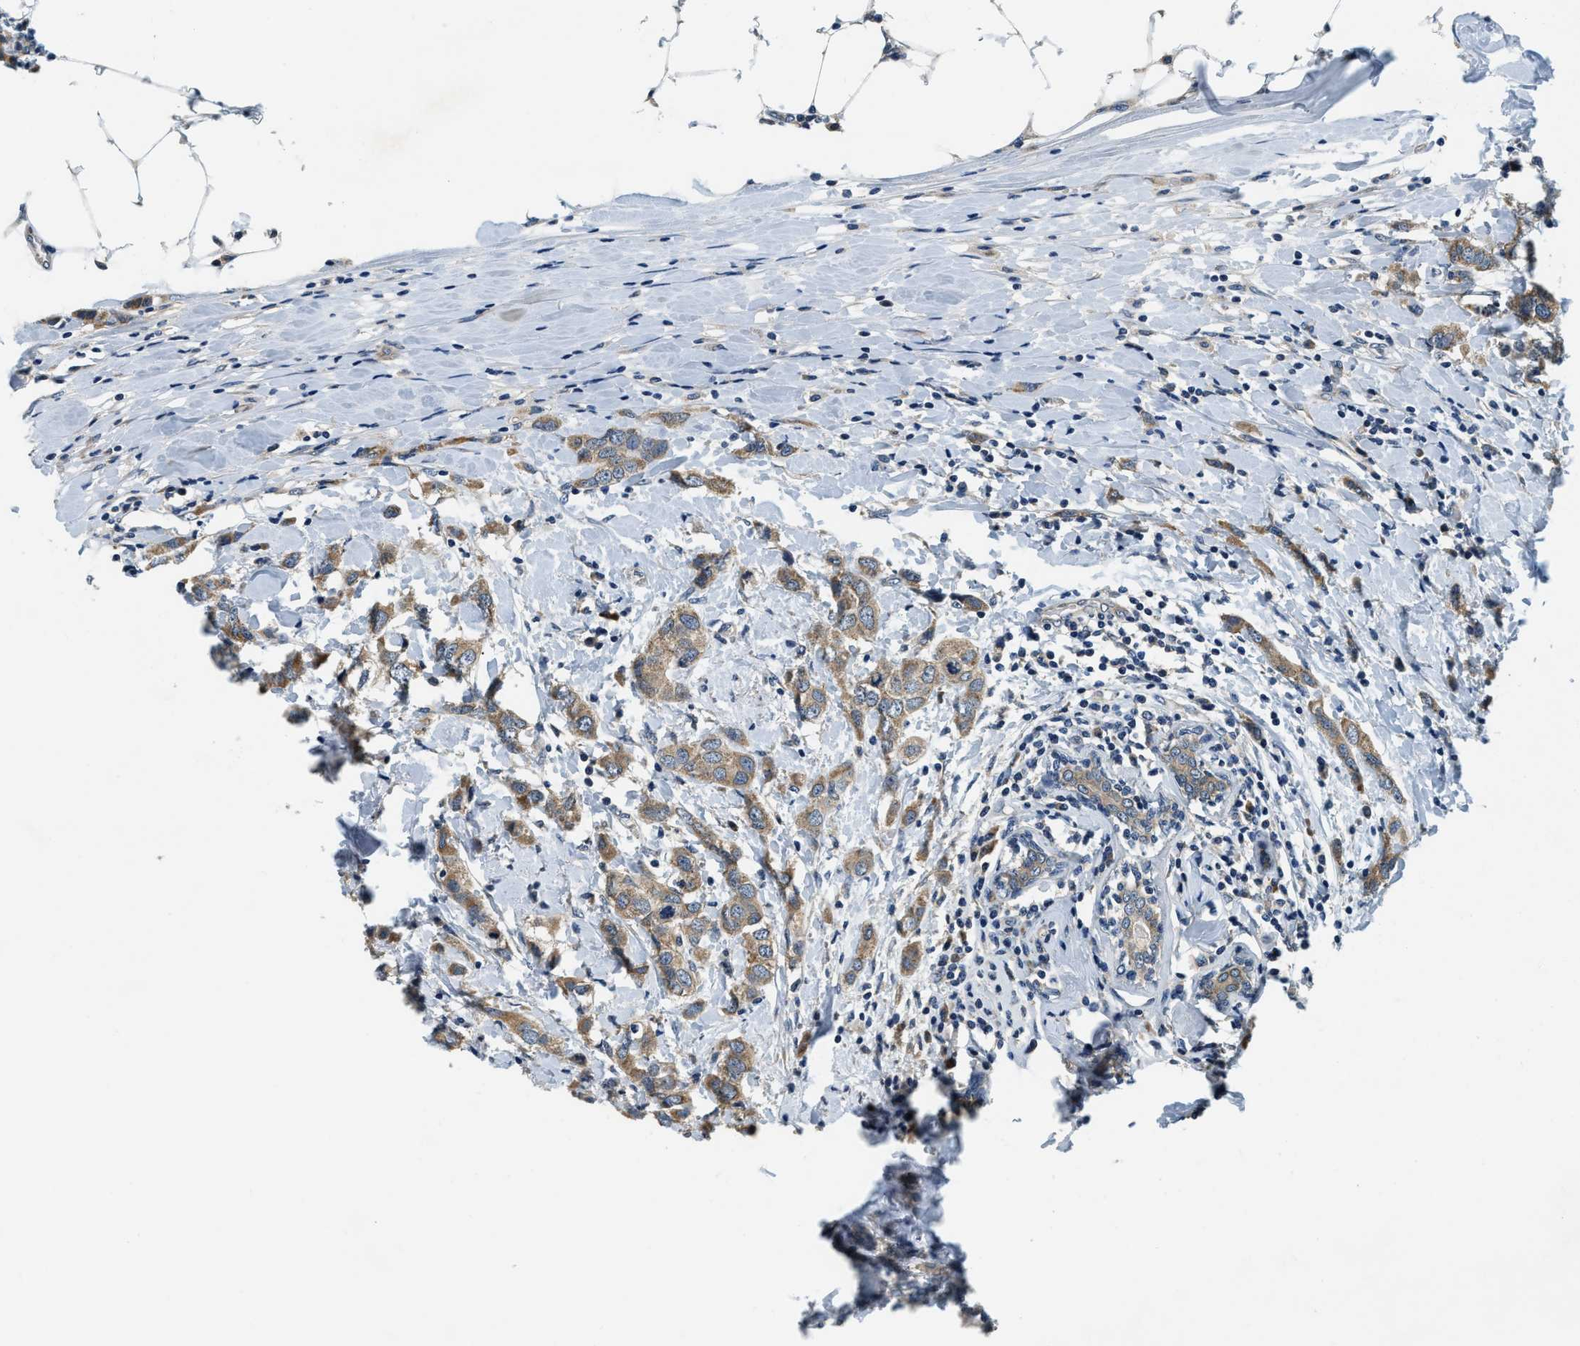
{"staining": {"intensity": "moderate", "quantity": ">75%", "location": "cytoplasmic/membranous"}, "tissue": "breast cancer", "cell_type": "Tumor cells", "image_type": "cancer", "snomed": [{"axis": "morphology", "description": "Duct carcinoma"}, {"axis": "topography", "description": "Breast"}], "caption": "Immunohistochemistry of breast infiltrating ductal carcinoma displays medium levels of moderate cytoplasmic/membranous staining in about >75% of tumor cells. The staining was performed using DAB (3,3'-diaminobenzidine), with brown indicating positive protein expression. Nuclei are stained blue with hematoxylin.", "gene": "YAE1", "patient": {"sex": "female", "age": 50}}